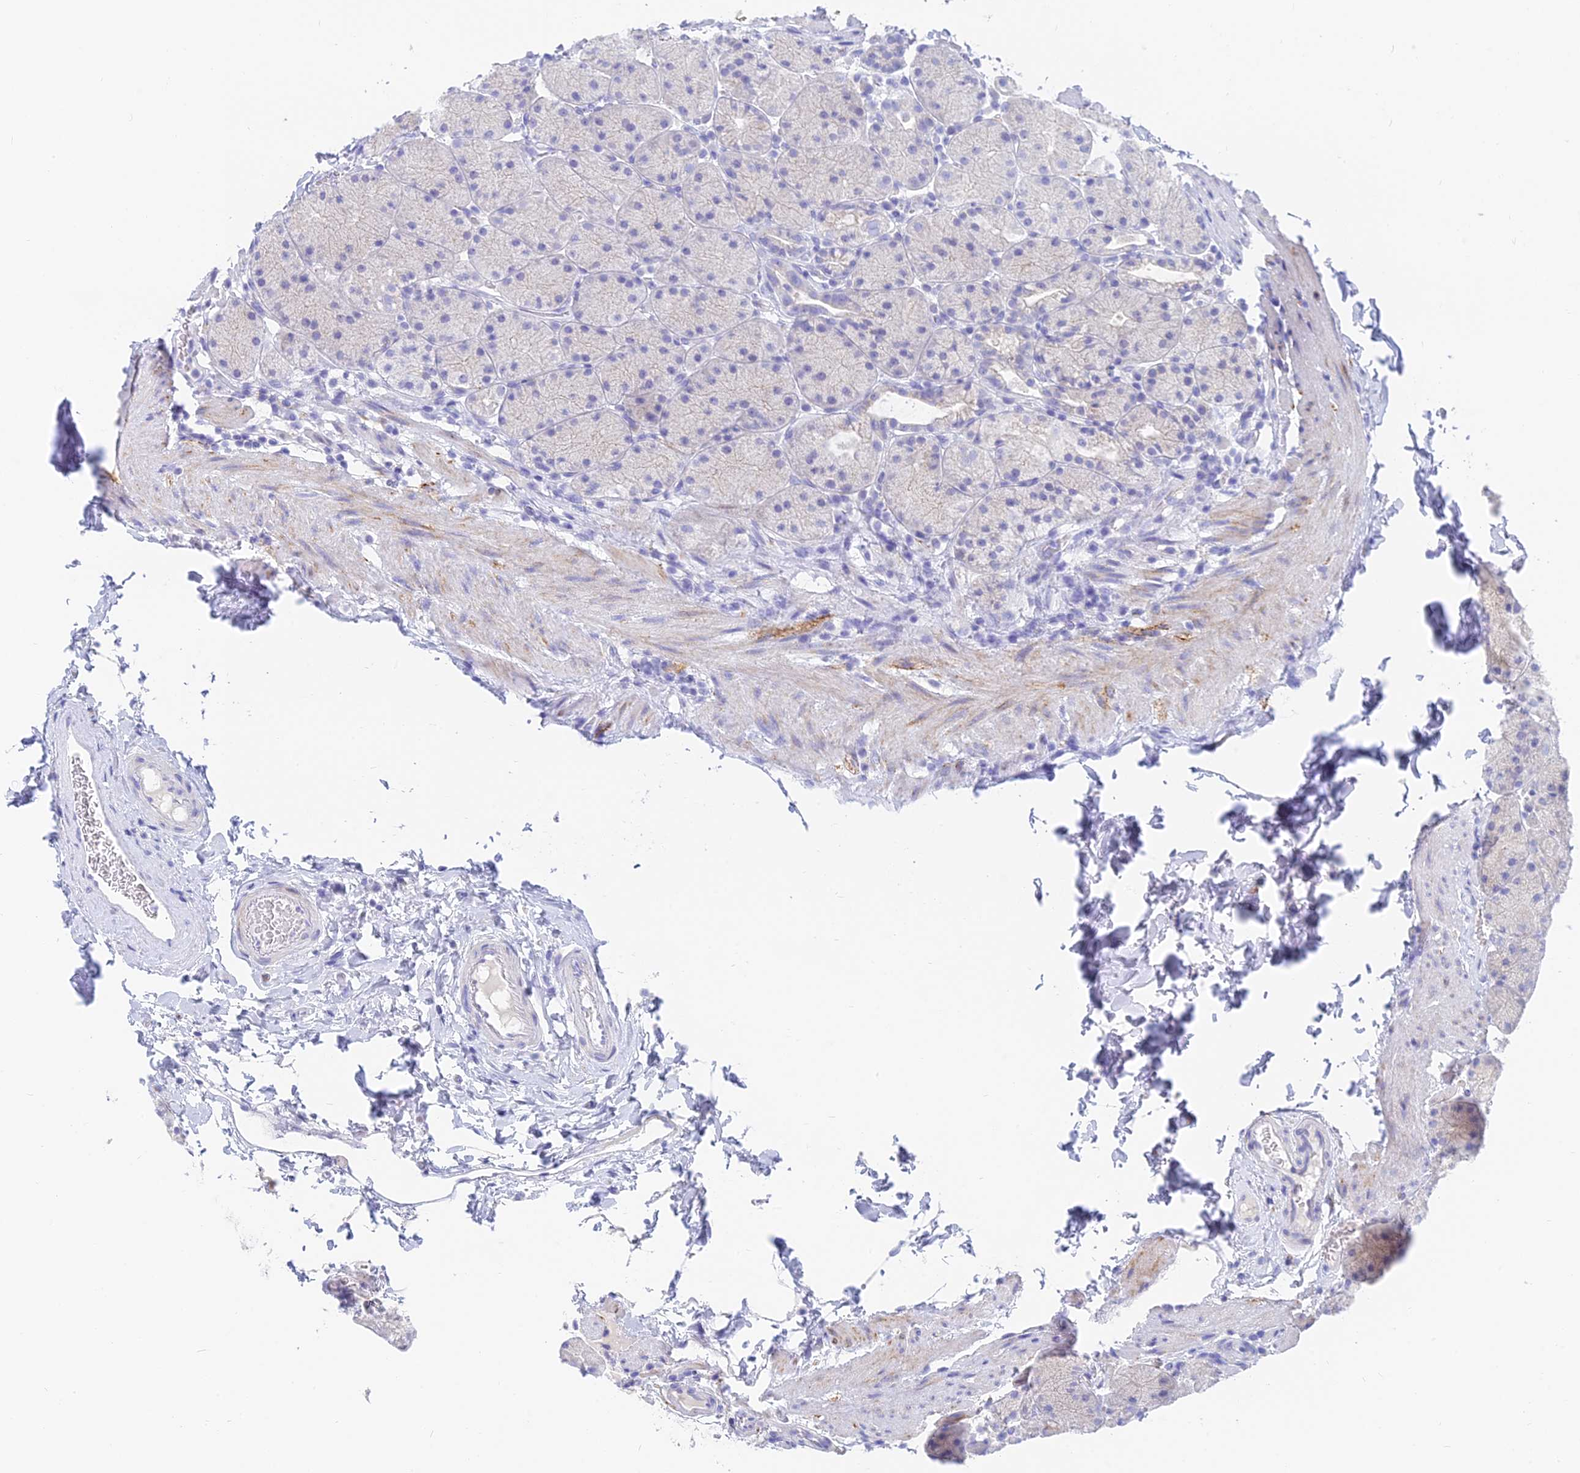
{"staining": {"intensity": "strong", "quantity": "<25%", "location": "cytoplasmic/membranous"}, "tissue": "stomach", "cell_type": "Glandular cells", "image_type": "normal", "snomed": [{"axis": "morphology", "description": "Normal tissue, NOS"}, {"axis": "topography", "description": "Stomach, upper"}, {"axis": "topography", "description": "Stomach, lower"}], "caption": "Benign stomach exhibits strong cytoplasmic/membranous positivity in approximately <25% of glandular cells, visualized by immunohistochemistry. (DAB IHC, brown staining for protein, blue staining for nuclei).", "gene": "SLC36A2", "patient": {"sex": "male", "age": 67}}